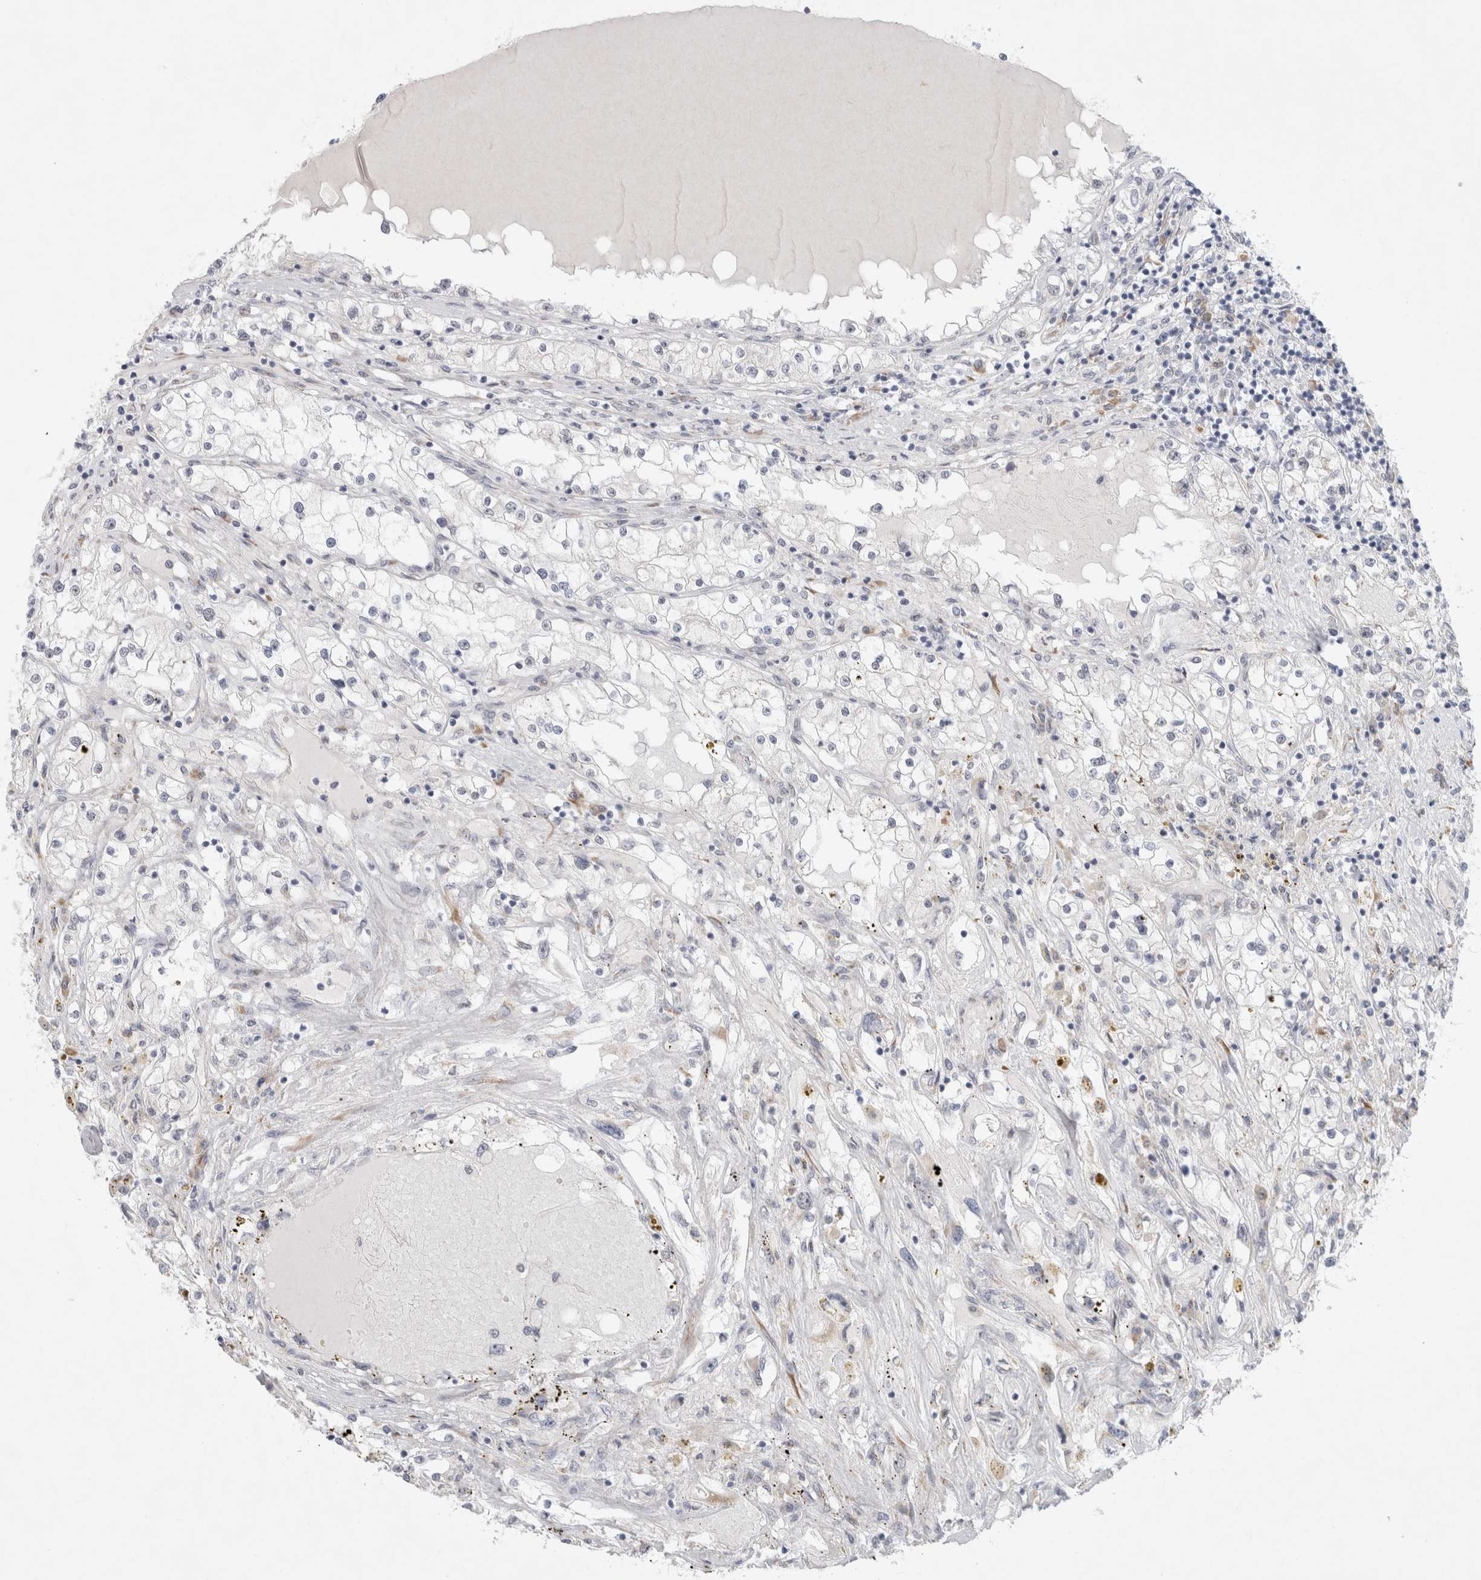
{"staining": {"intensity": "negative", "quantity": "none", "location": "none"}, "tissue": "renal cancer", "cell_type": "Tumor cells", "image_type": "cancer", "snomed": [{"axis": "morphology", "description": "Adenocarcinoma, NOS"}, {"axis": "topography", "description": "Kidney"}], "caption": "Image shows no protein staining in tumor cells of renal cancer tissue.", "gene": "TRMT1L", "patient": {"sex": "male", "age": 68}}